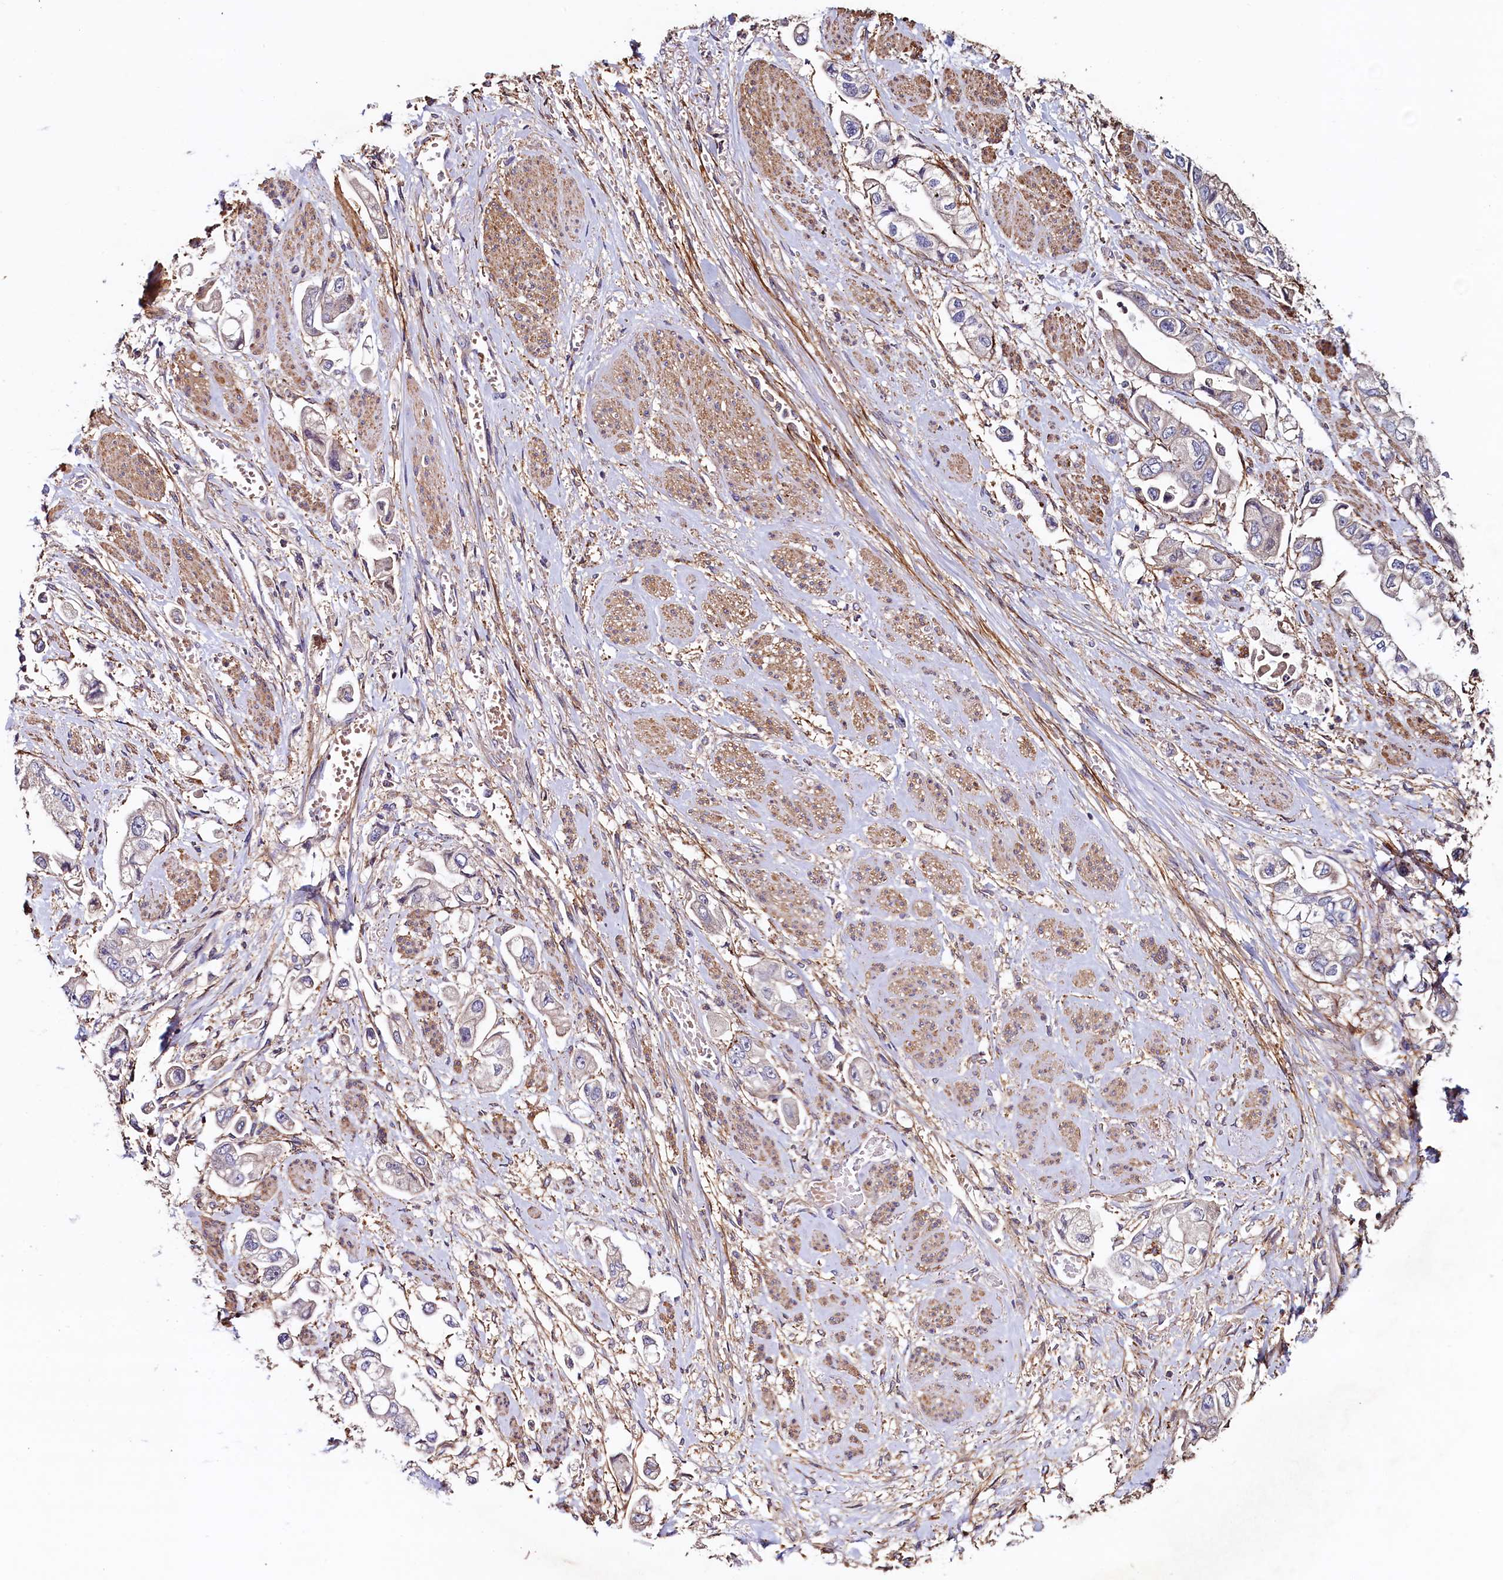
{"staining": {"intensity": "negative", "quantity": "none", "location": "none"}, "tissue": "stomach cancer", "cell_type": "Tumor cells", "image_type": "cancer", "snomed": [{"axis": "morphology", "description": "Adenocarcinoma, NOS"}, {"axis": "topography", "description": "Stomach"}], "caption": "Tumor cells are negative for brown protein staining in stomach cancer.", "gene": "DUOXA1", "patient": {"sex": "male", "age": 62}}